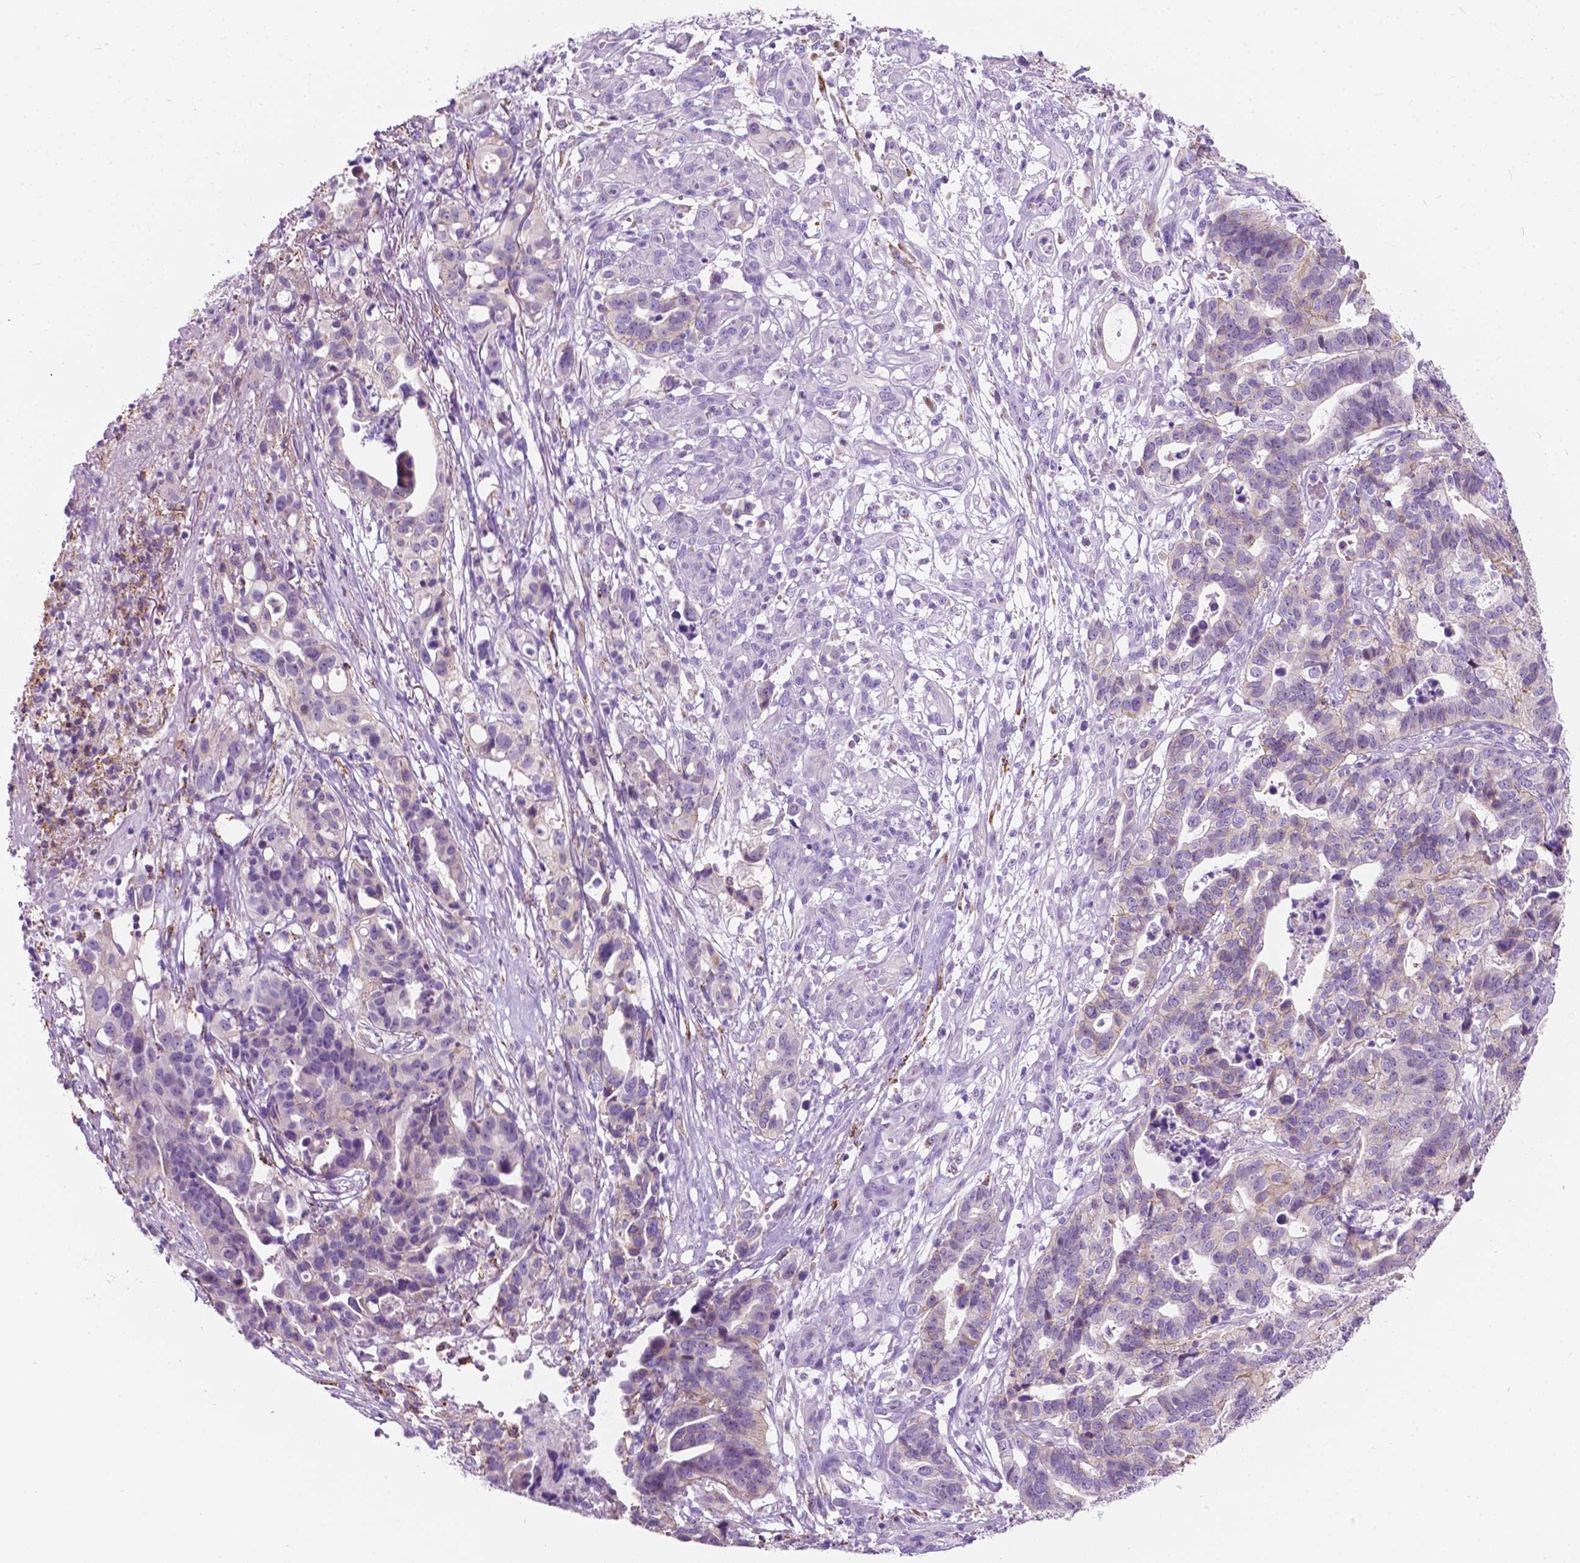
{"staining": {"intensity": "negative", "quantity": "none", "location": "none"}, "tissue": "stomach cancer", "cell_type": "Tumor cells", "image_type": "cancer", "snomed": [{"axis": "morphology", "description": "Adenocarcinoma, NOS"}, {"axis": "topography", "description": "Stomach, upper"}], "caption": "The immunohistochemistry (IHC) image has no significant expression in tumor cells of stomach adenocarcinoma tissue.", "gene": "NOS1AP", "patient": {"sex": "female", "age": 67}}